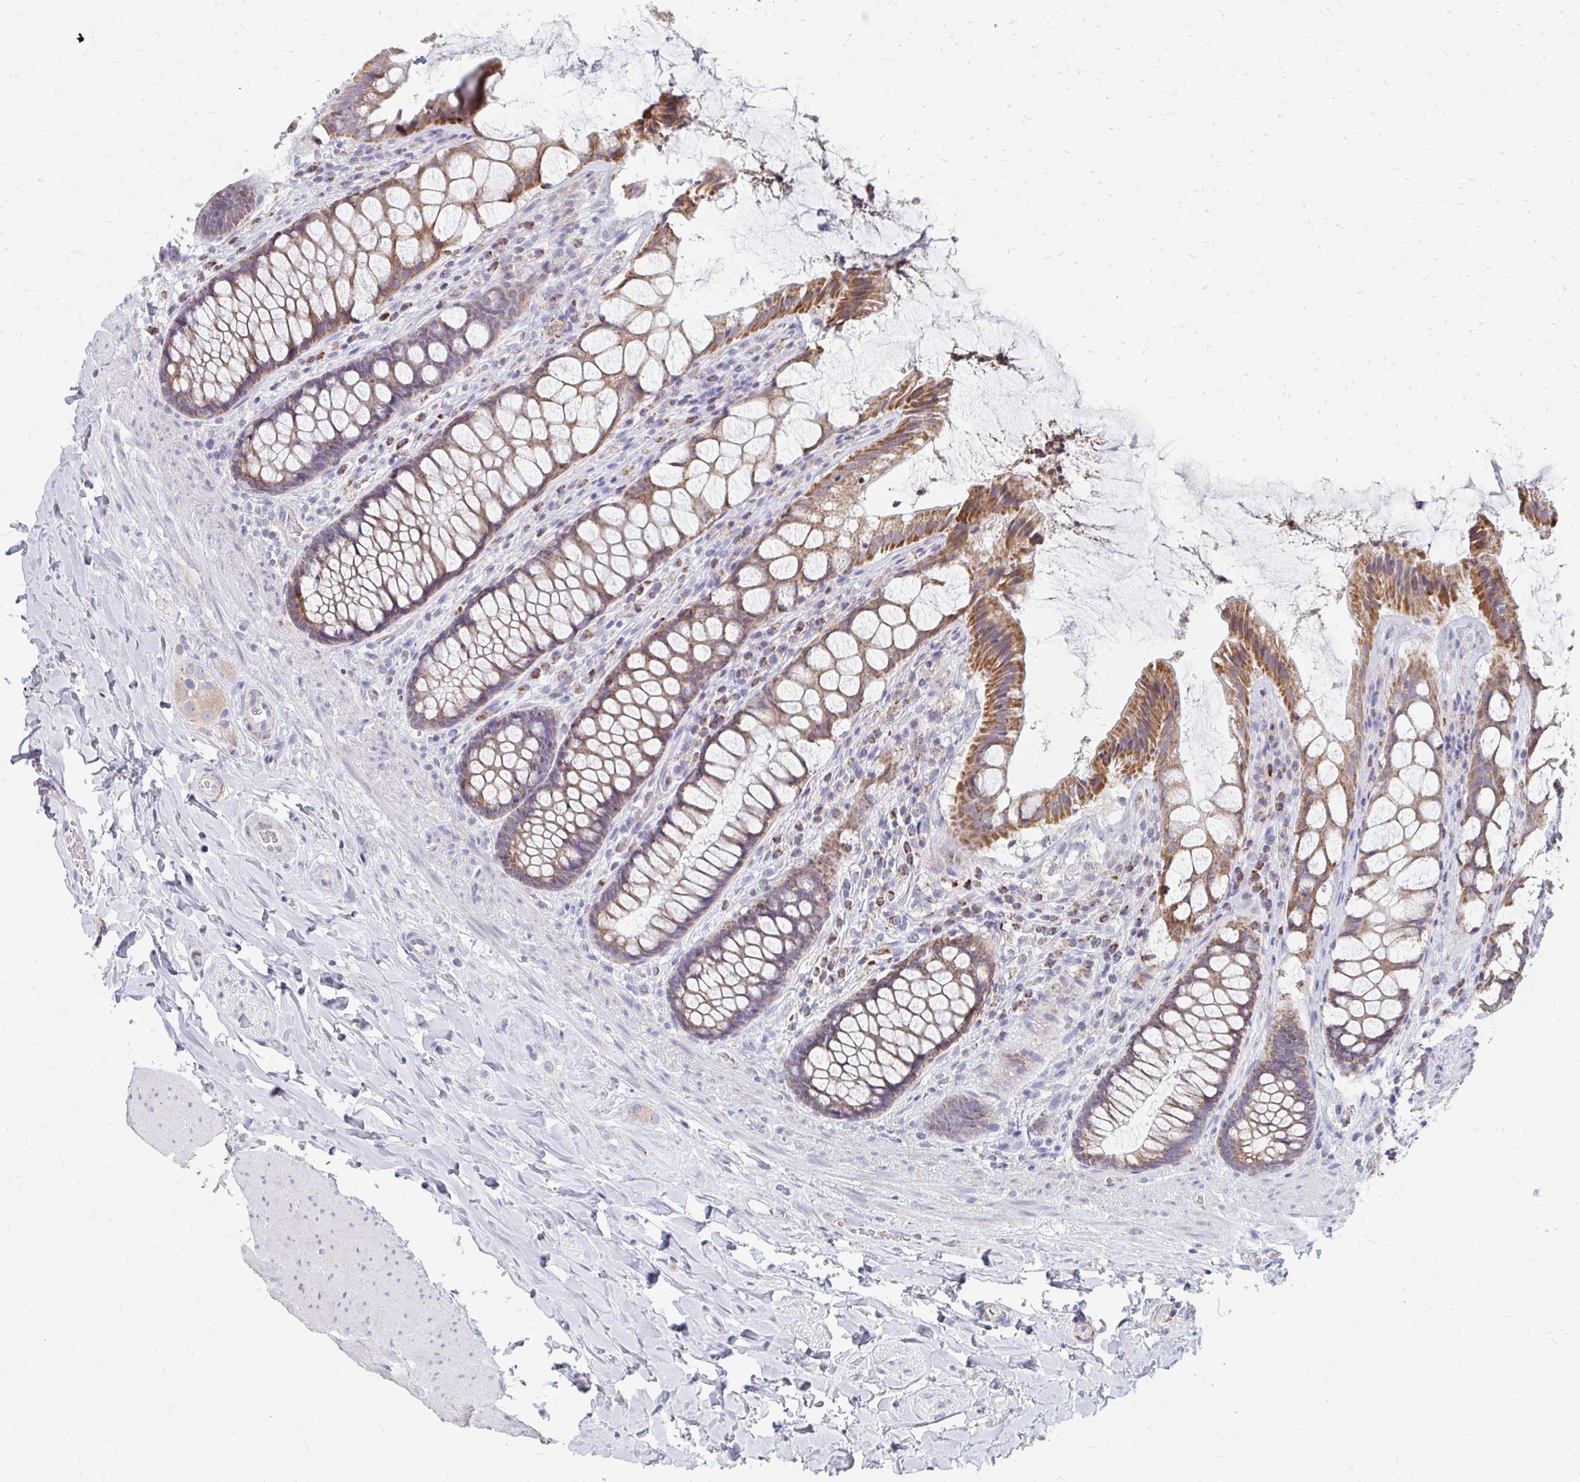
{"staining": {"intensity": "moderate", "quantity": ">75%", "location": "cytoplasmic/membranous"}, "tissue": "rectum", "cell_type": "Glandular cells", "image_type": "normal", "snomed": [{"axis": "morphology", "description": "Normal tissue, NOS"}, {"axis": "topography", "description": "Rectum"}], "caption": "Immunohistochemistry of unremarkable rectum displays medium levels of moderate cytoplasmic/membranous staining in approximately >75% of glandular cells.", "gene": "OR10V1", "patient": {"sex": "female", "age": 58}}